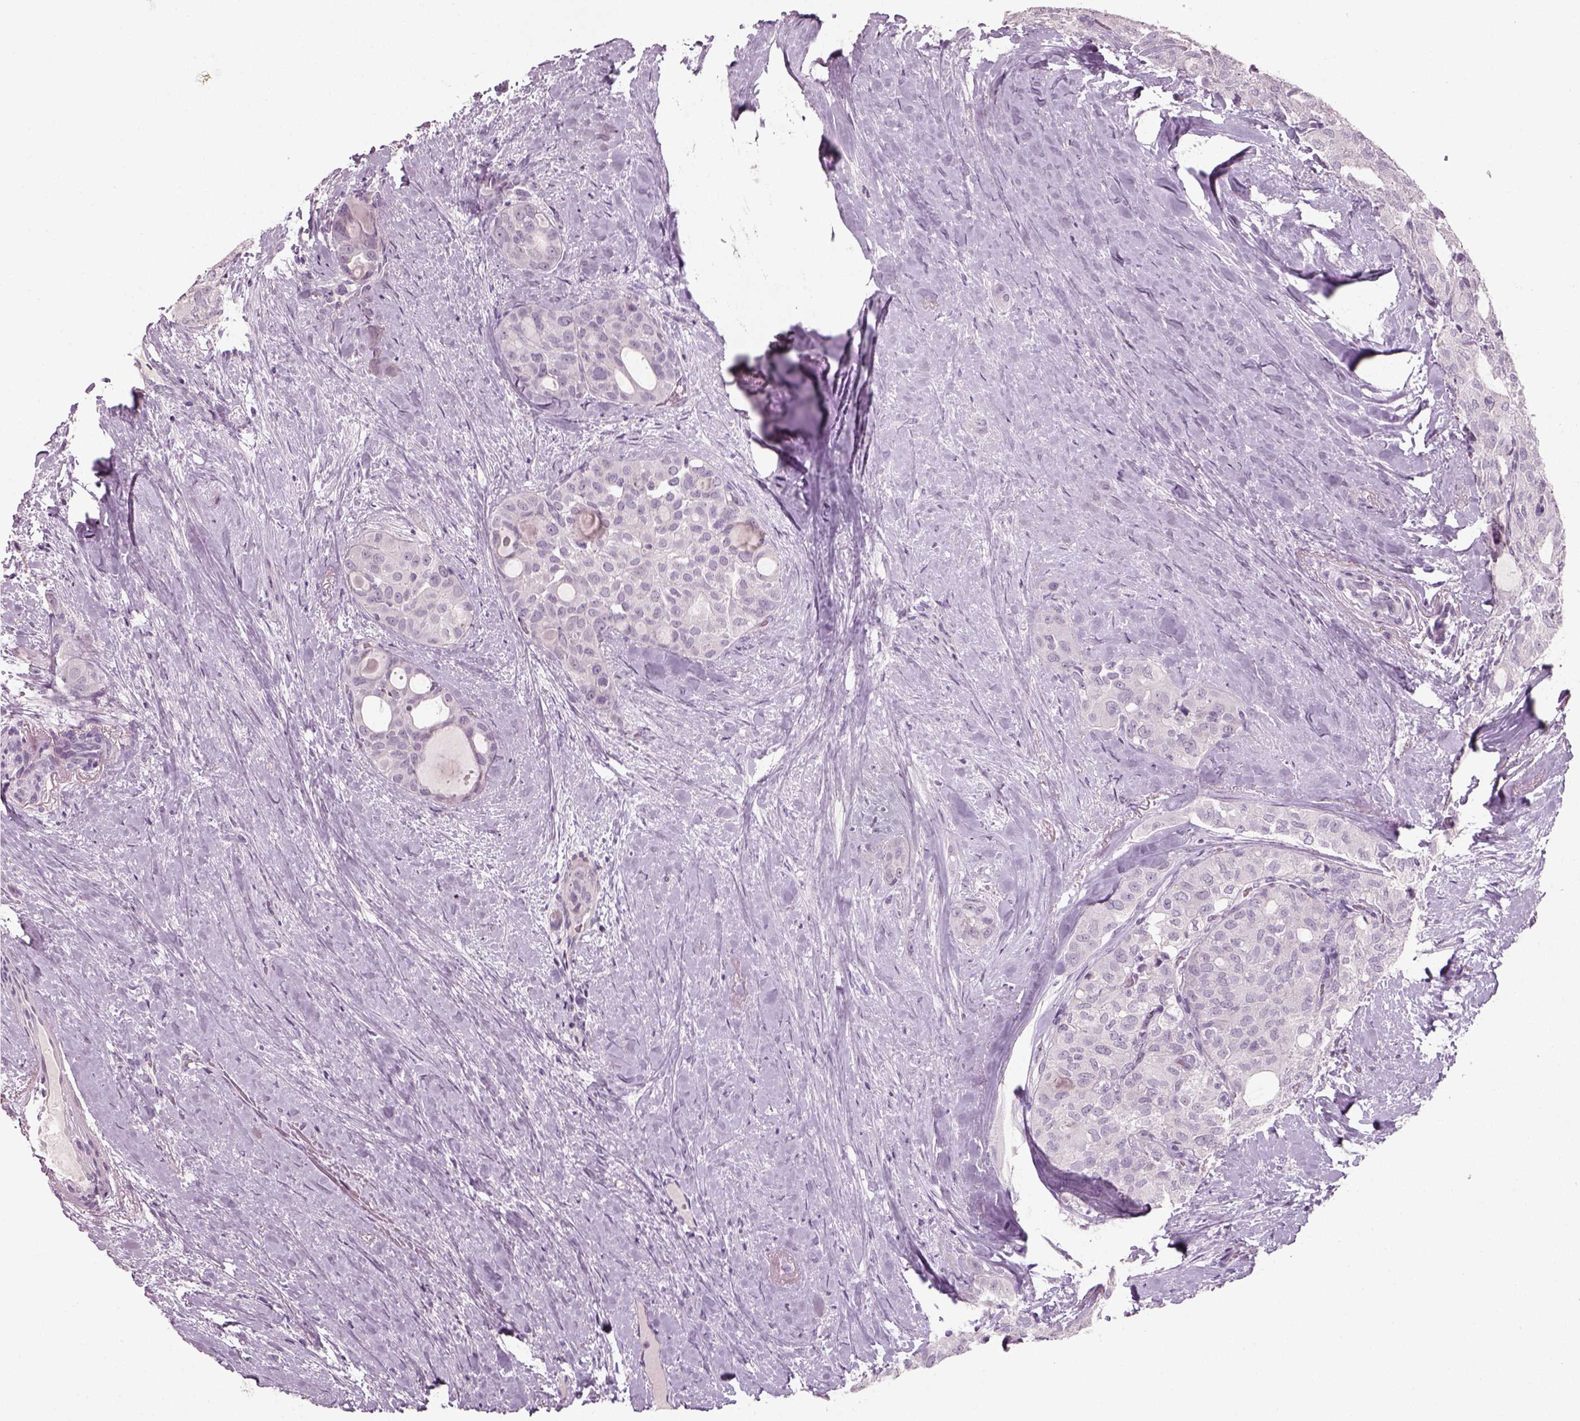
{"staining": {"intensity": "negative", "quantity": "none", "location": "none"}, "tissue": "thyroid cancer", "cell_type": "Tumor cells", "image_type": "cancer", "snomed": [{"axis": "morphology", "description": "Follicular adenoma carcinoma, NOS"}, {"axis": "topography", "description": "Thyroid gland"}], "caption": "High power microscopy micrograph of an immunohistochemistry (IHC) photomicrograph of thyroid follicular adenoma carcinoma, revealing no significant expression in tumor cells. (Brightfield microscopy of DAB (3,3'-diaminobenzidine) IHC at high magnification).", "gene": "SLC6A2", "patient": {"sex": "male", "age": 75}}